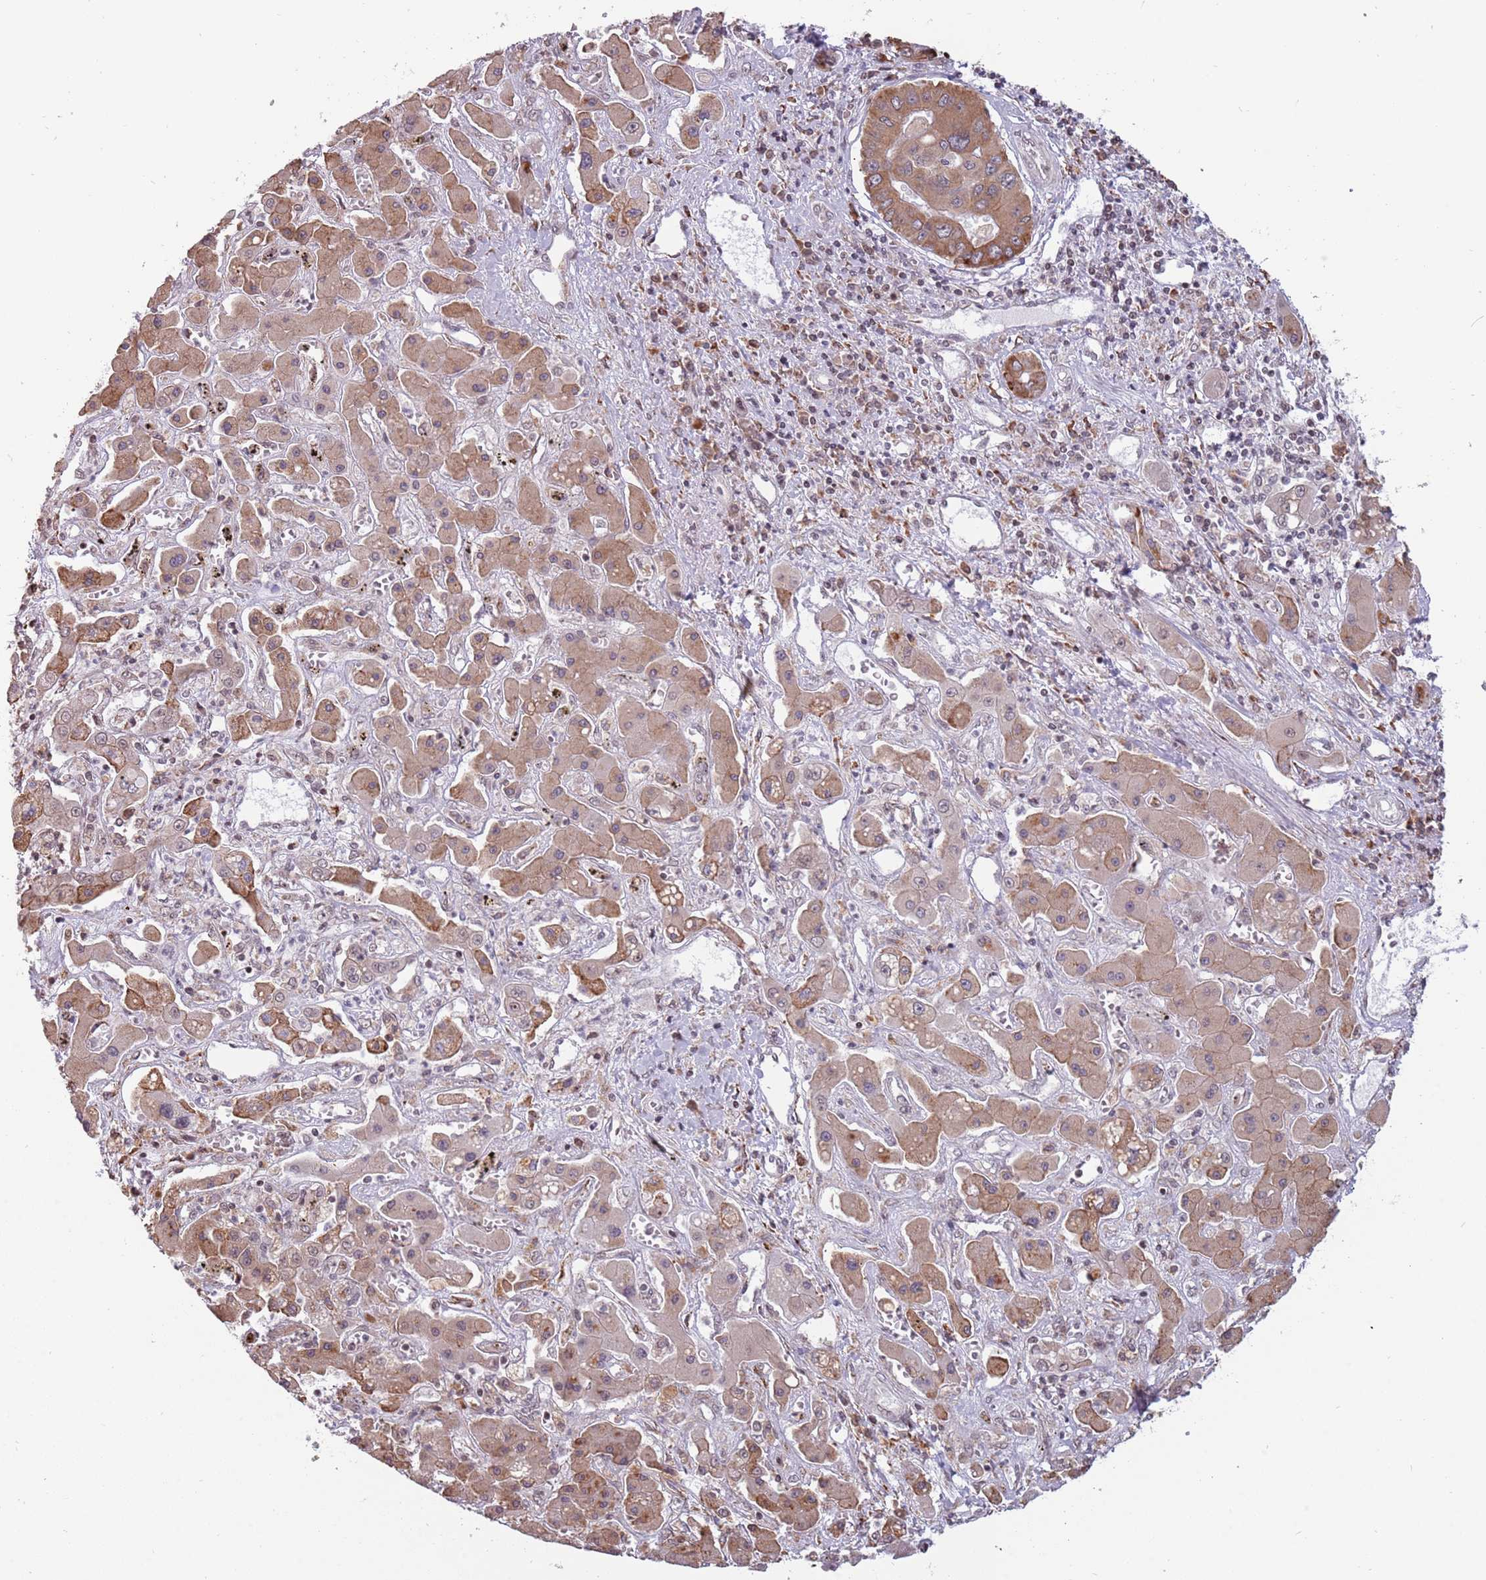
{"staining": {"intensity": "moderate", "quantity": "25%-75%", "location": "cytoplasmic/membranous"}, "tissue": "liver cancer", "cell_type": "Tumor cells", "image_type": "cancer", "snomed": [{"axis": "morphology", "description": "Cholangiocarcinoma"}, {"axis": "topography", "description": "Liver"}], "caption": "Protein staining shows moderate cytoplasmic/membranous positivity in approximately 25%-75% of tumor cells in liver cancer (cholangiocarcinoma).", "gene": "BARD1", "patient": {"sex": "male", "age": 67}}